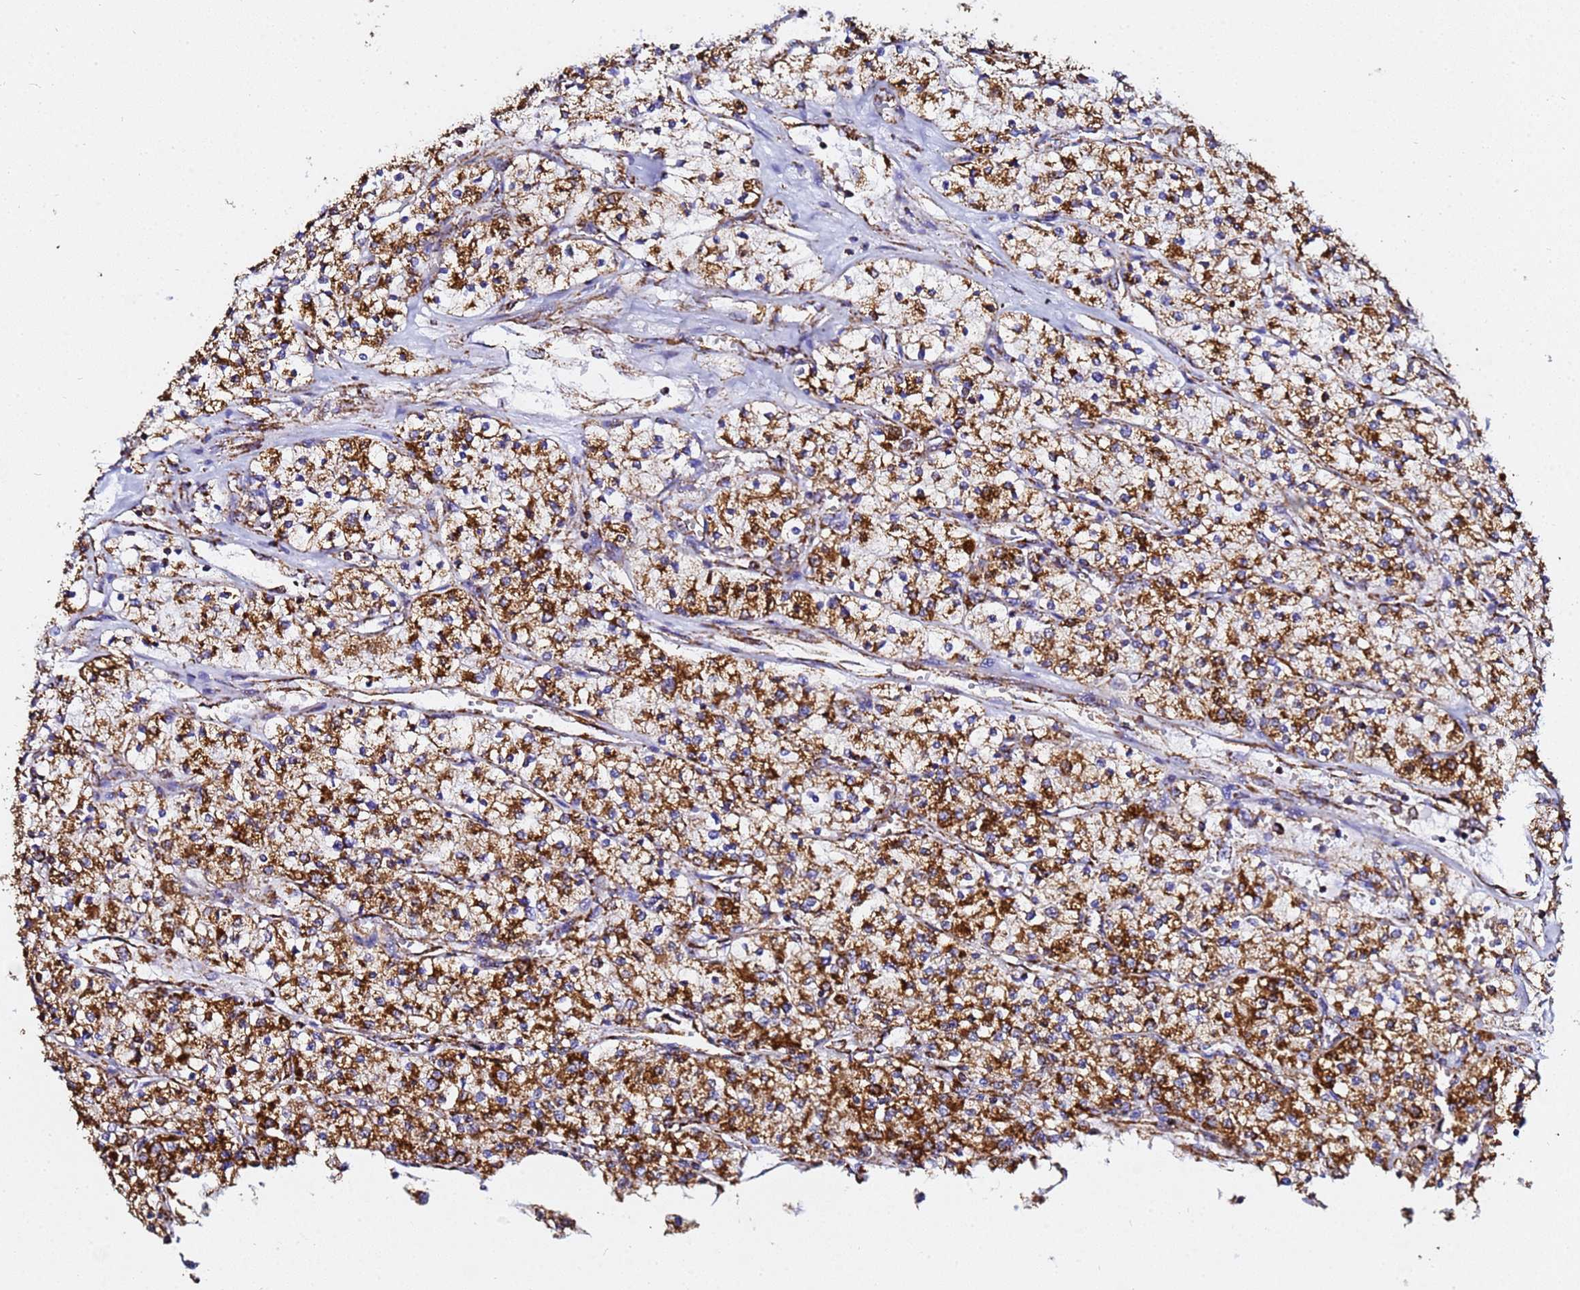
{"staining": {"intensity": "strong", "quantity": ">75%", "location": "cytoplasmic/membranous"}, "tissue": "renal cancer", "cell_type": "Tumor cells", "image_type": "cancer", "snomed": [{"axis": "morphology", "description": "Adenocarcinoma, NOS"}, {"axis": "topography", "description": "Kidney"}], "caption": "Immunohistochemistry of adenocarcinoma (renal) exhibits high levels of strong cytoplasmic/membranous positivity in about >75% of tumor cells.", "gene": "PHB2", "patient": {"sex": "male", "age": 80}}